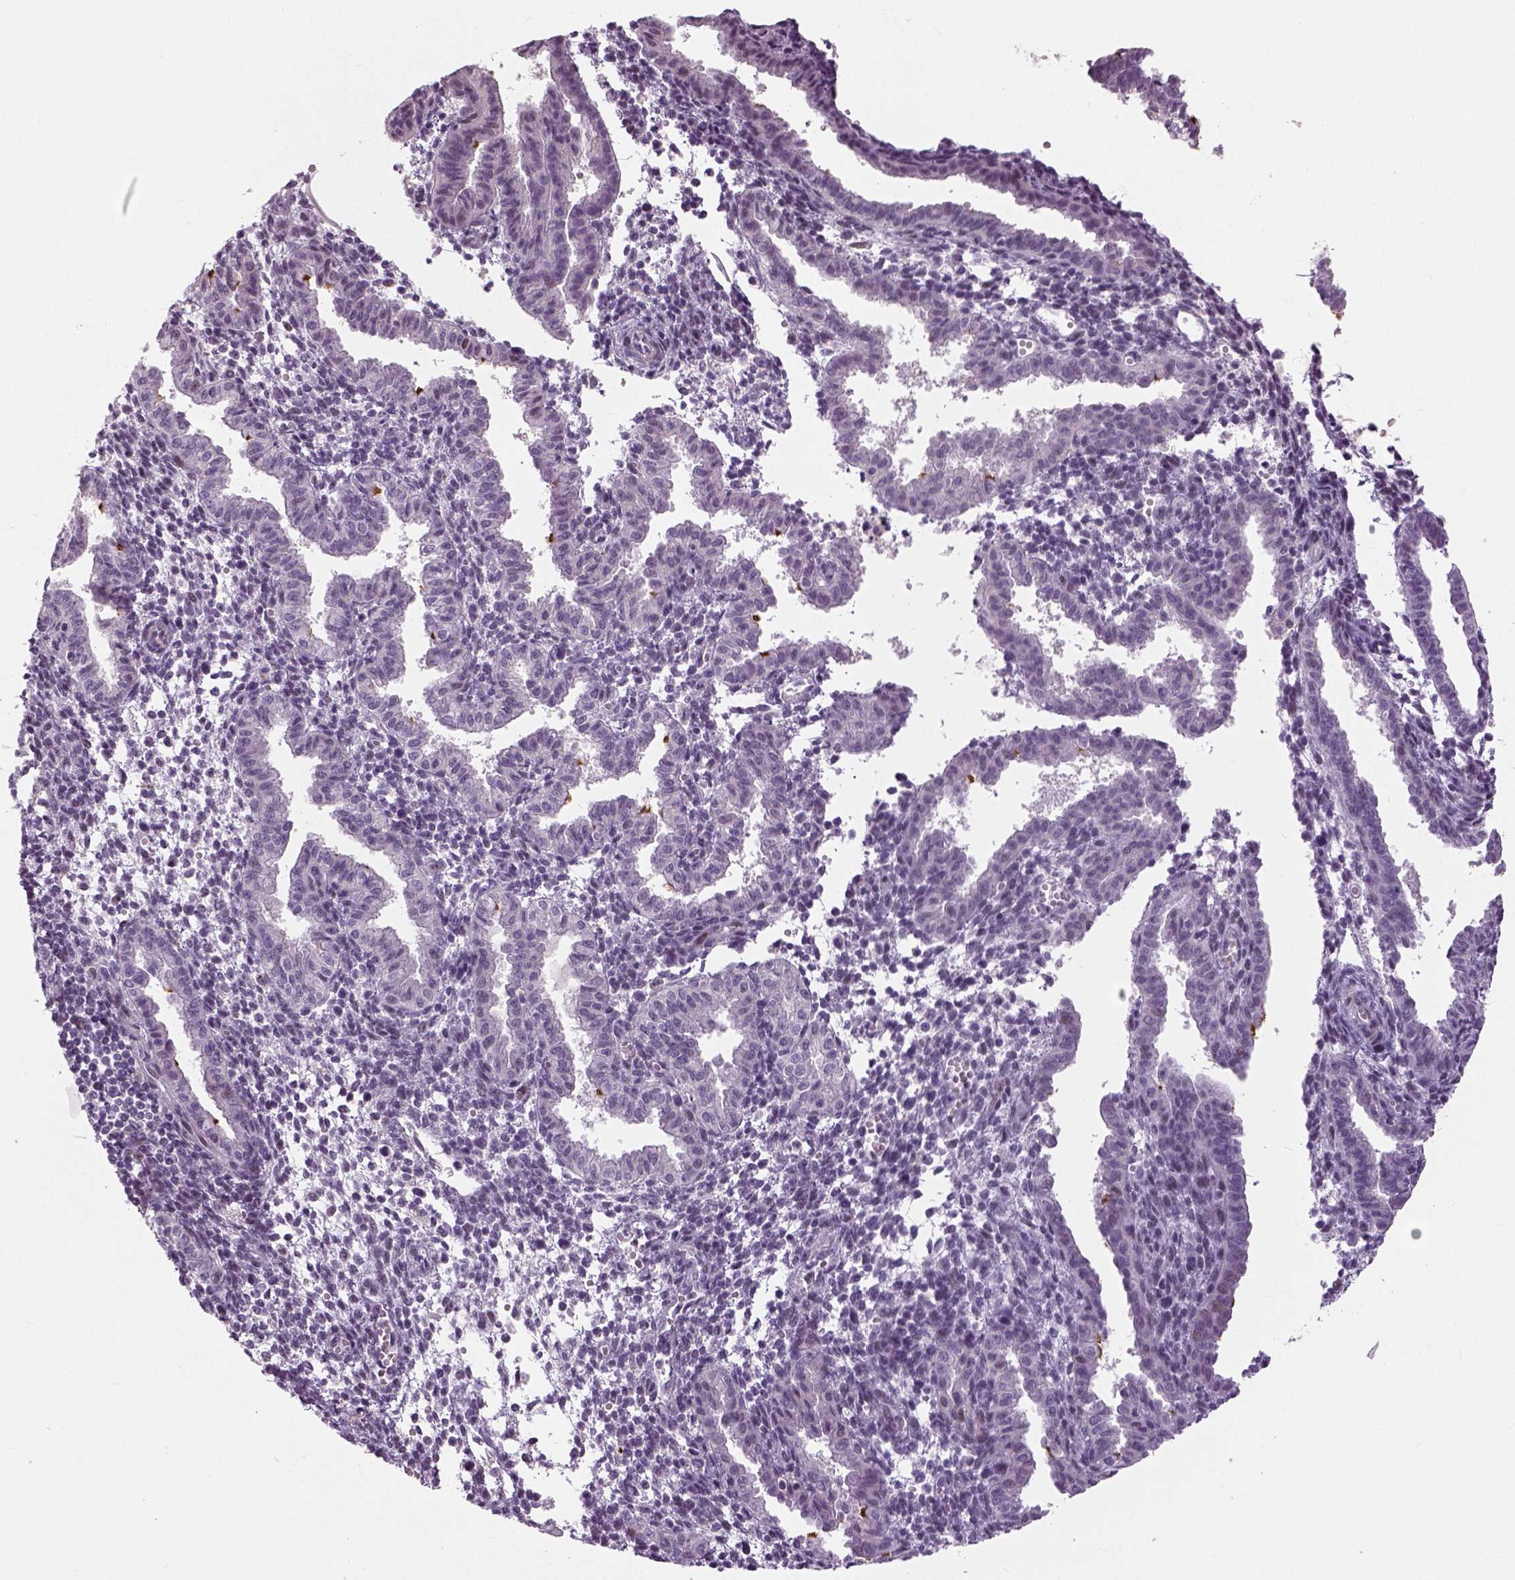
{"staining": {"intensity": "negative", "quantity": "none", "location": "none"}, "tissue": "endometrium", "cell_type": "Cells in endometrial stroma", "image_type": "normal", "snomed": [{"axis": "morphology", "description": "Normal tissue, NOS"}, {"axis": "topography", "description": "Endometrium"}], "caption": "A high-resolution histopathology image shows IHC staining of benign endometrium, which shows no significant positivity in cells in endometrial stroma.", "gene": "NECAB1", "patient": {"sex": "female", "age": 37}}